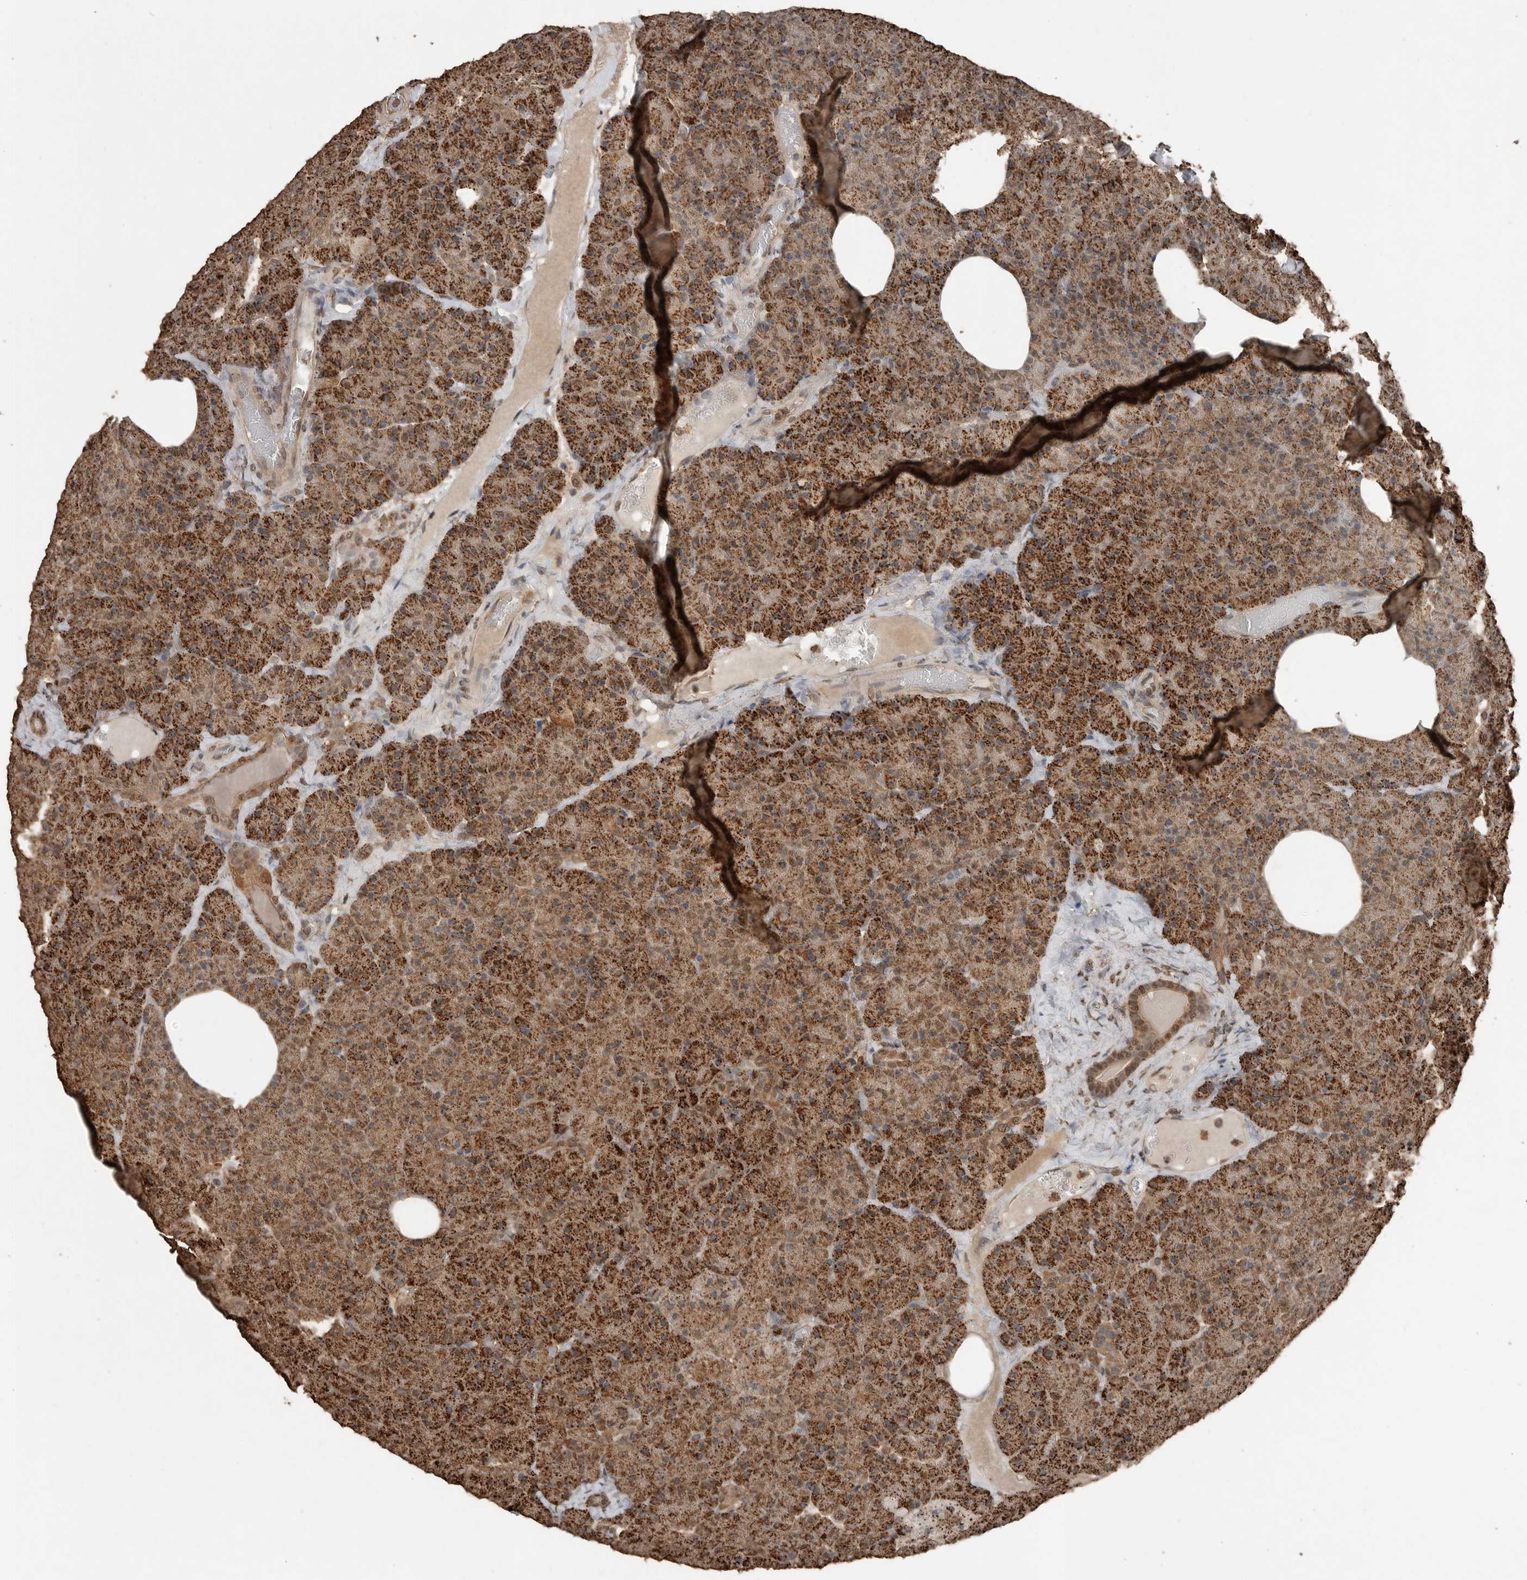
{"staining": {"intensity": "strong", "quantity": ">75%", "location": "cytoplasmic/membranous,nuclear"}, "tissue": "pancreas", "cell_type": "Exocrine glandular cells", "image_type": "normal", "snomed": [{"axis": "morphology", "description": "Normal tissue, NOS"}, {"axis": "morphology", "description": "Carcinoid, malignant, NOS"}, {"axis": "topography", "description": "Pancreas"}], "caption": "This micrograph demonstrates immunohistochemistry (IHC) staining of normal human pancreas, with high strong cytoplasmic/membranous,nuclear positivity in about >75% of exocrine glandular cells.", "gene": "BLZF1", "patient": {"sex": "female", "age": 35}}